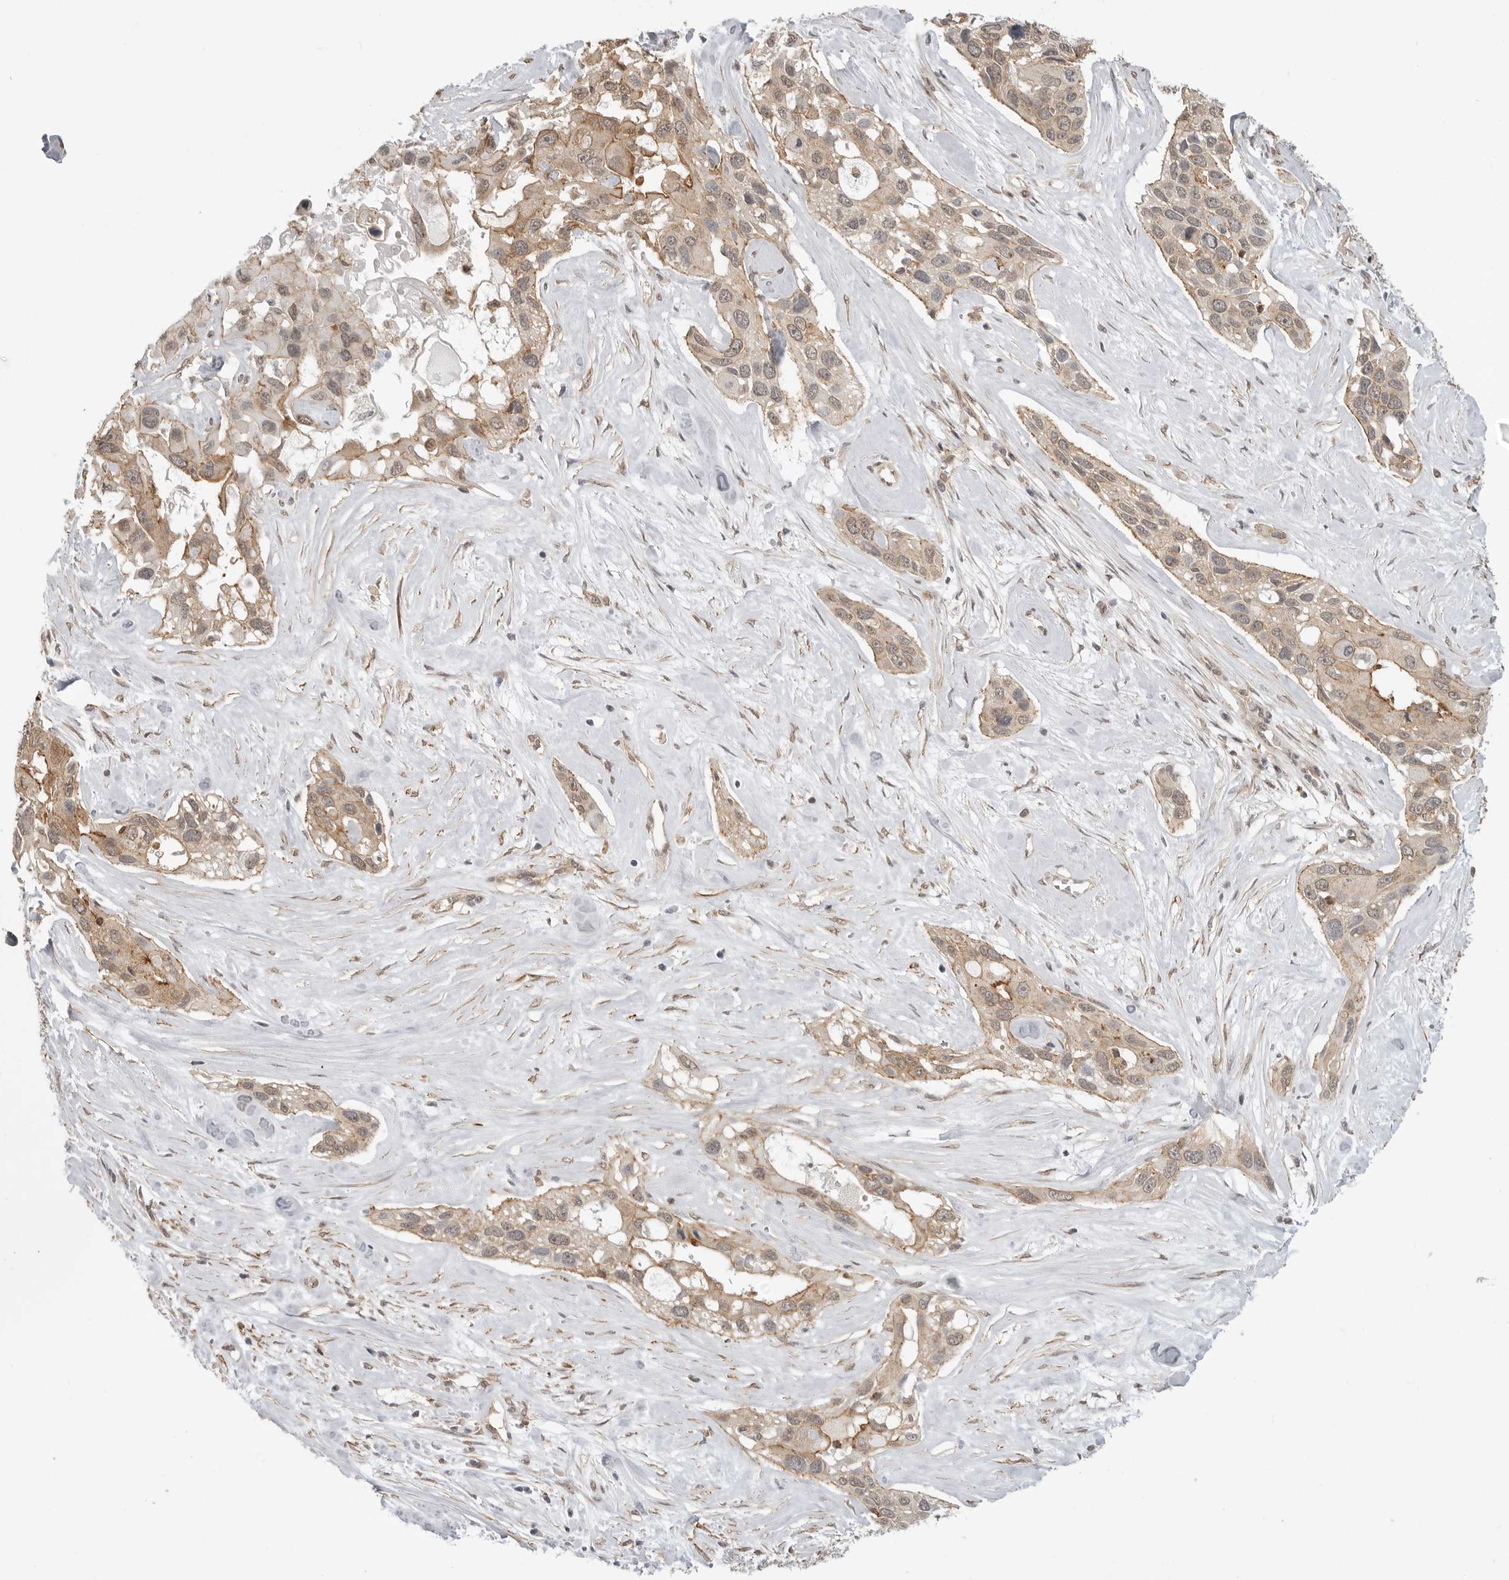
{"staining": {"intensity": "weak", "quantity": ">75%", "location": "cytoplasmic/membranous"}, "tissue": "pancreatic cancer", "cell_type": "Tumor cells", "image_type": "cancer", "snomed": [{"axis": "morphology", "description": "Adenocarcinoma, NOS"}, {"axis": "topography", "description": "Pancreas"}], "caption": "Tumor cells exhibit low levels of weak cytoplasmic/membranous staining in approximately >75% of cells in human pancreatic adenocarcinoma.", "gene": "GPC2", "patient": {"sex": "female", "age": 60}}